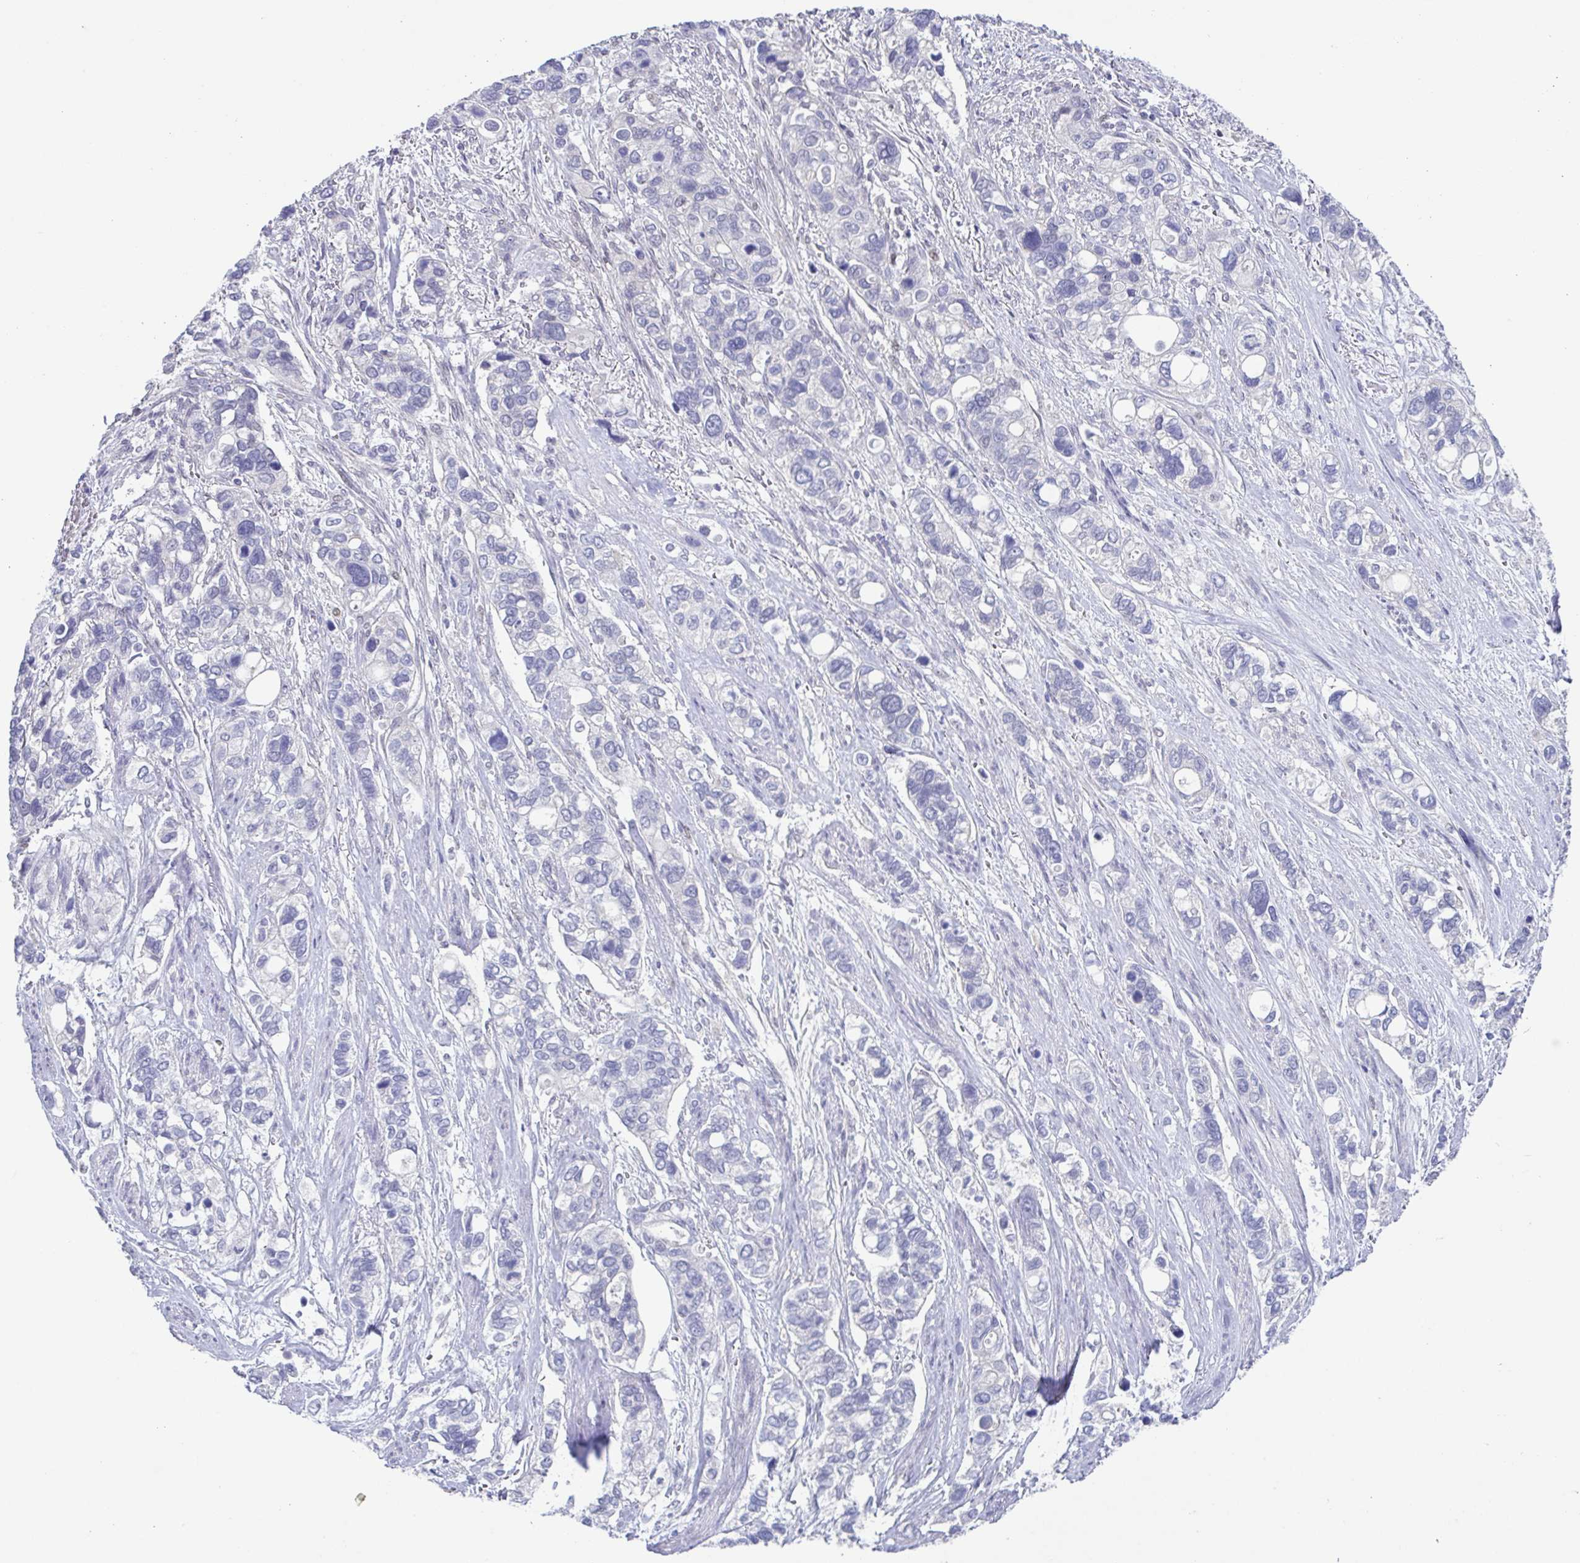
{"staining": {"intensity": "negative", "quantity": "none", "location": "none"}, "tissue": "stomach cancer", "cell_type": "Tumor cells", "image_type": "cancer", "snomed": [{"axis": "morphology", "description": "Adenocarcinoma, NOS"}, {"axis": "topography", "description": "Stomach, upper"}], "caption": "IHC of human adenocarcinoma (stomach) reveals no expression in tumor cells.", "gene": "UBE2Q1", "patient": {"sex": "female", "age": 81}}